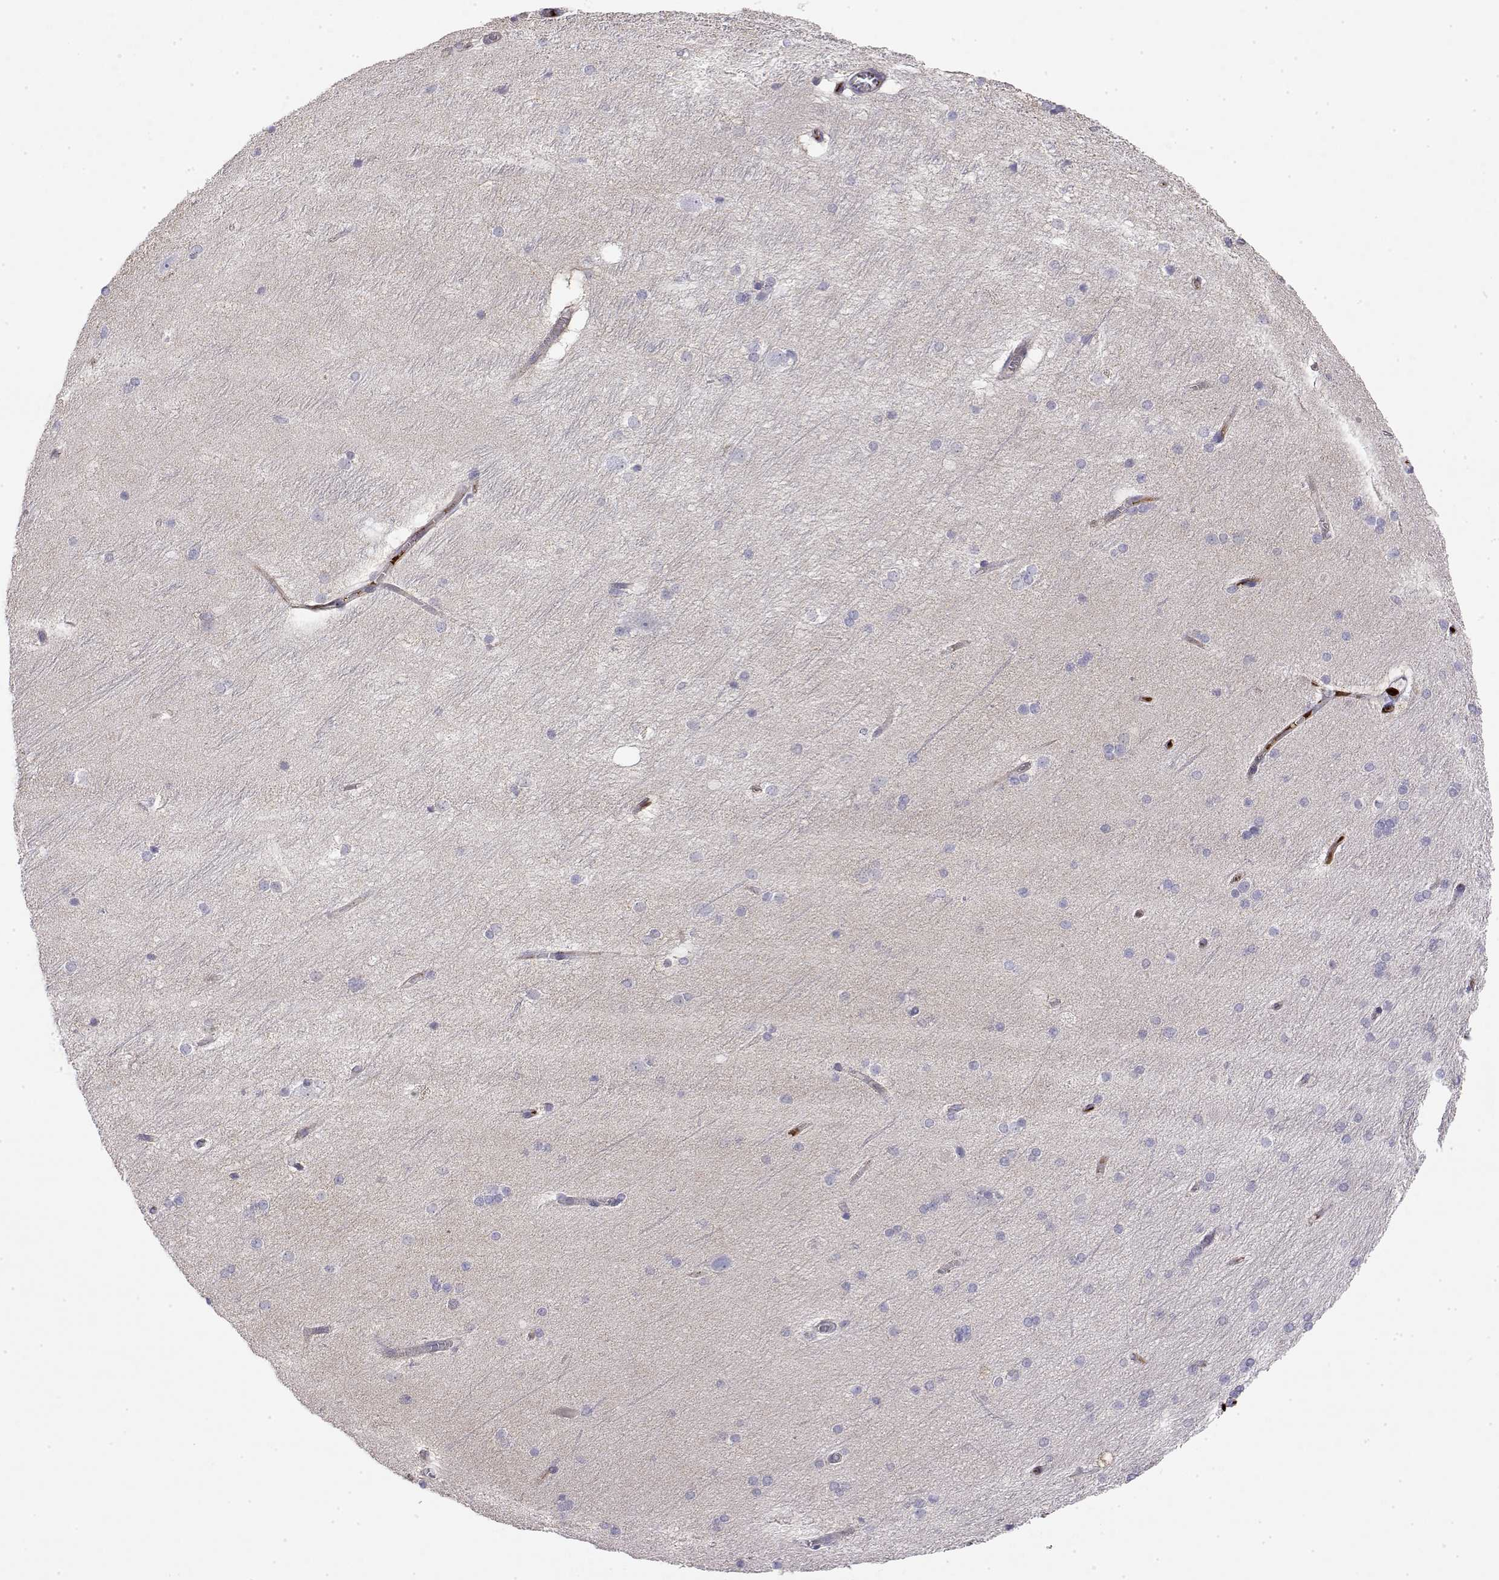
{"staining": {"intensity": "weak", "quantity": "<25%", "location": "cytoplasmic/membranous"}, "tissue": "hippocampus", "cell_type": "Glial cells", "image_type": "normal", "snomed": [{"axis": "morphology", "description": "Normal tissue, NOS"}, {"axis": "topography", "description": "Cerebral cortex"}, {"axis": "topography", "description": "Hippocampus"}], "caption": "A high-resolution image shows immunohistochemistry staining of benign hippocampus, which exhibits no significant positivity in glial cells.", "gene": "GGACT", "patient": {"sex": "female", "age": 19}}